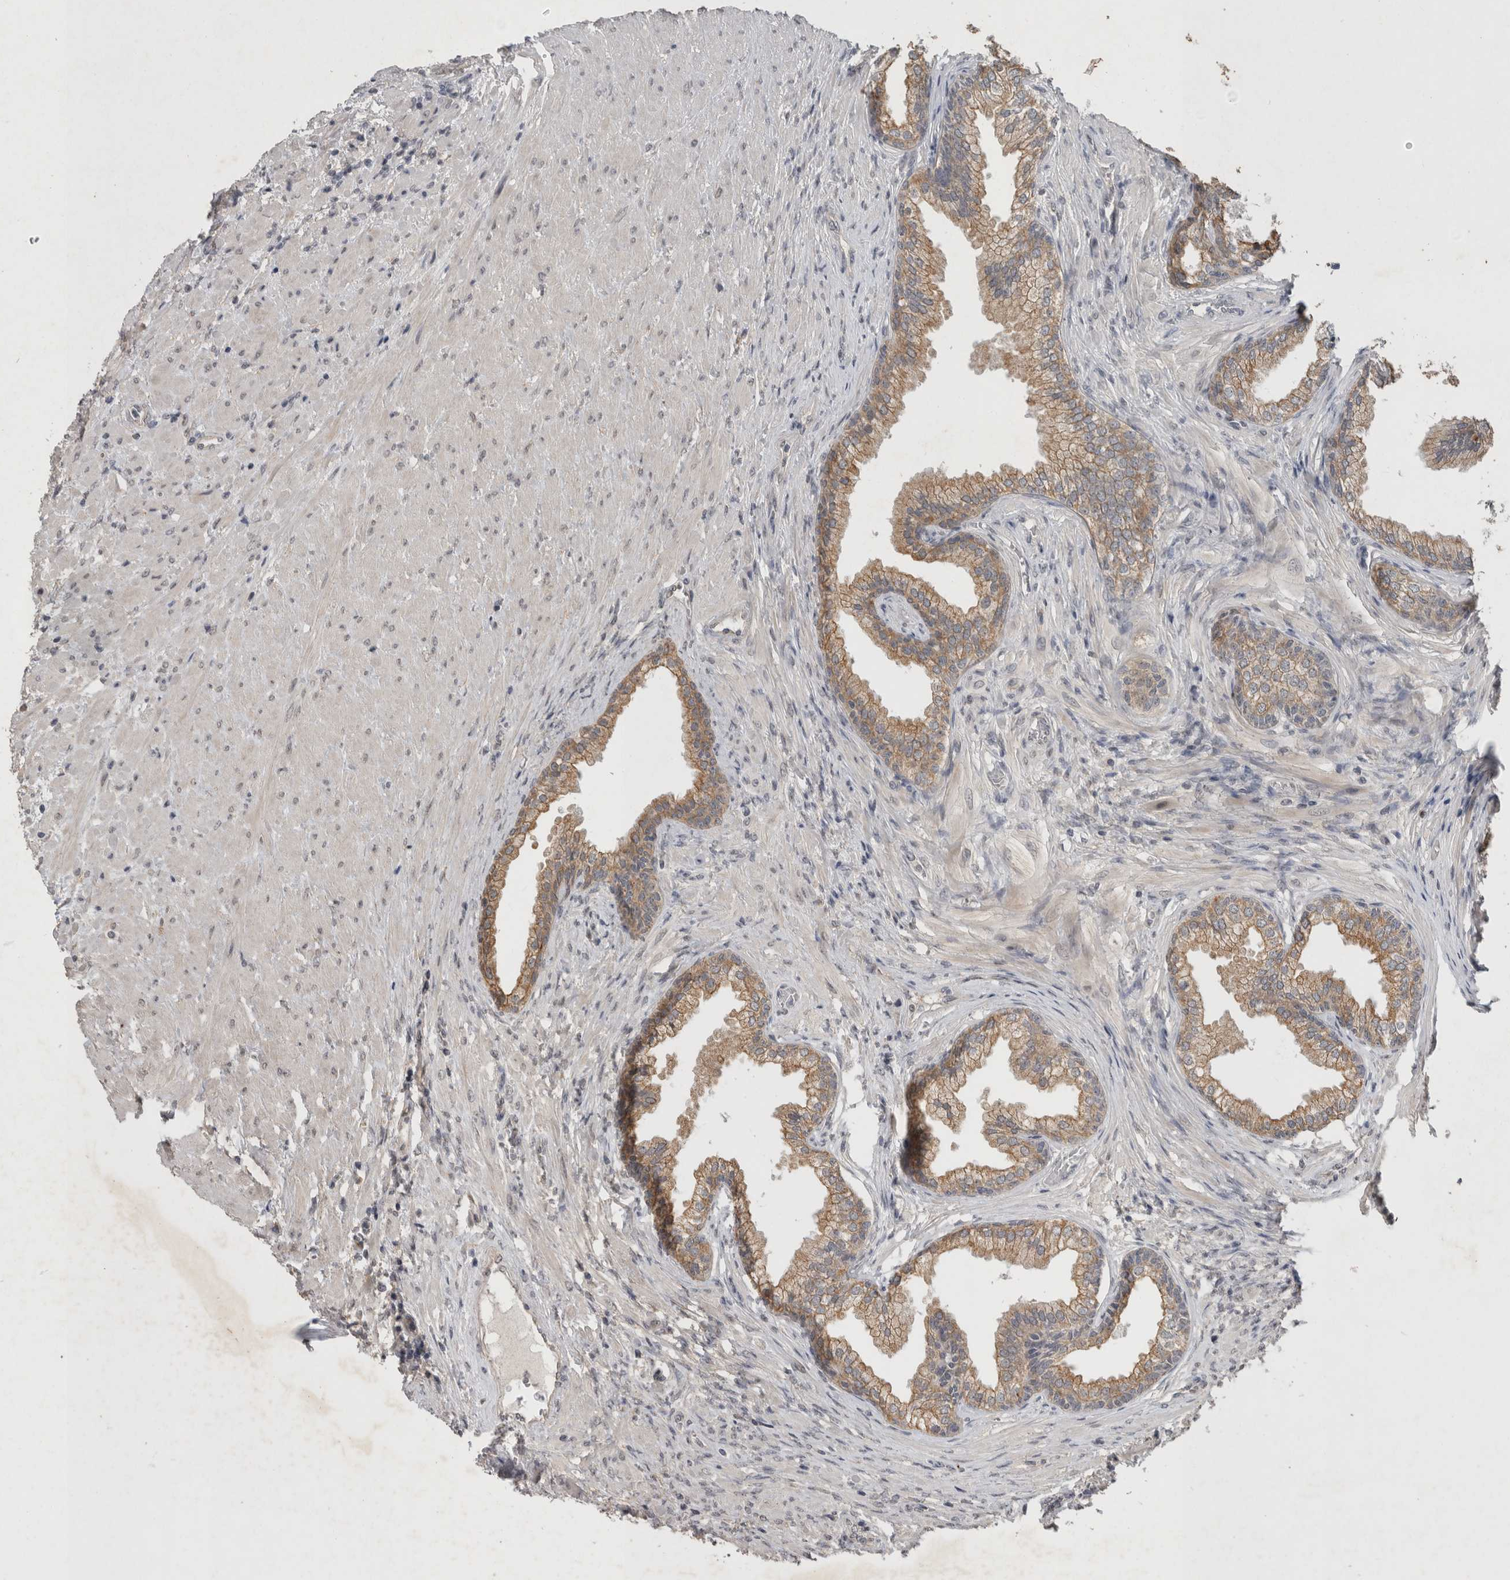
{"staining": {"intensity": "moderate", "quantity": "<25%", "location": "cytoplasmic/membranous"}, "tissue": "prostate", "cell_type": "Glandular cells", "image_type": "normal", "snomed": [{"axis": "morphology", "description": "Normal tissue, NOS"}, {"axis": "topography", "description": "Prostate"}], "caption": "Prostate stained with immunohistochemistry (IHC) demonstrates moderate cytoplasmic/membranous expression in approximately <25% of glandular cells. (Brightfield microscopy of DAB IHC at high magnification).", "gene": "RHPN1", "patient": {"sex": "male", "age": 76}}